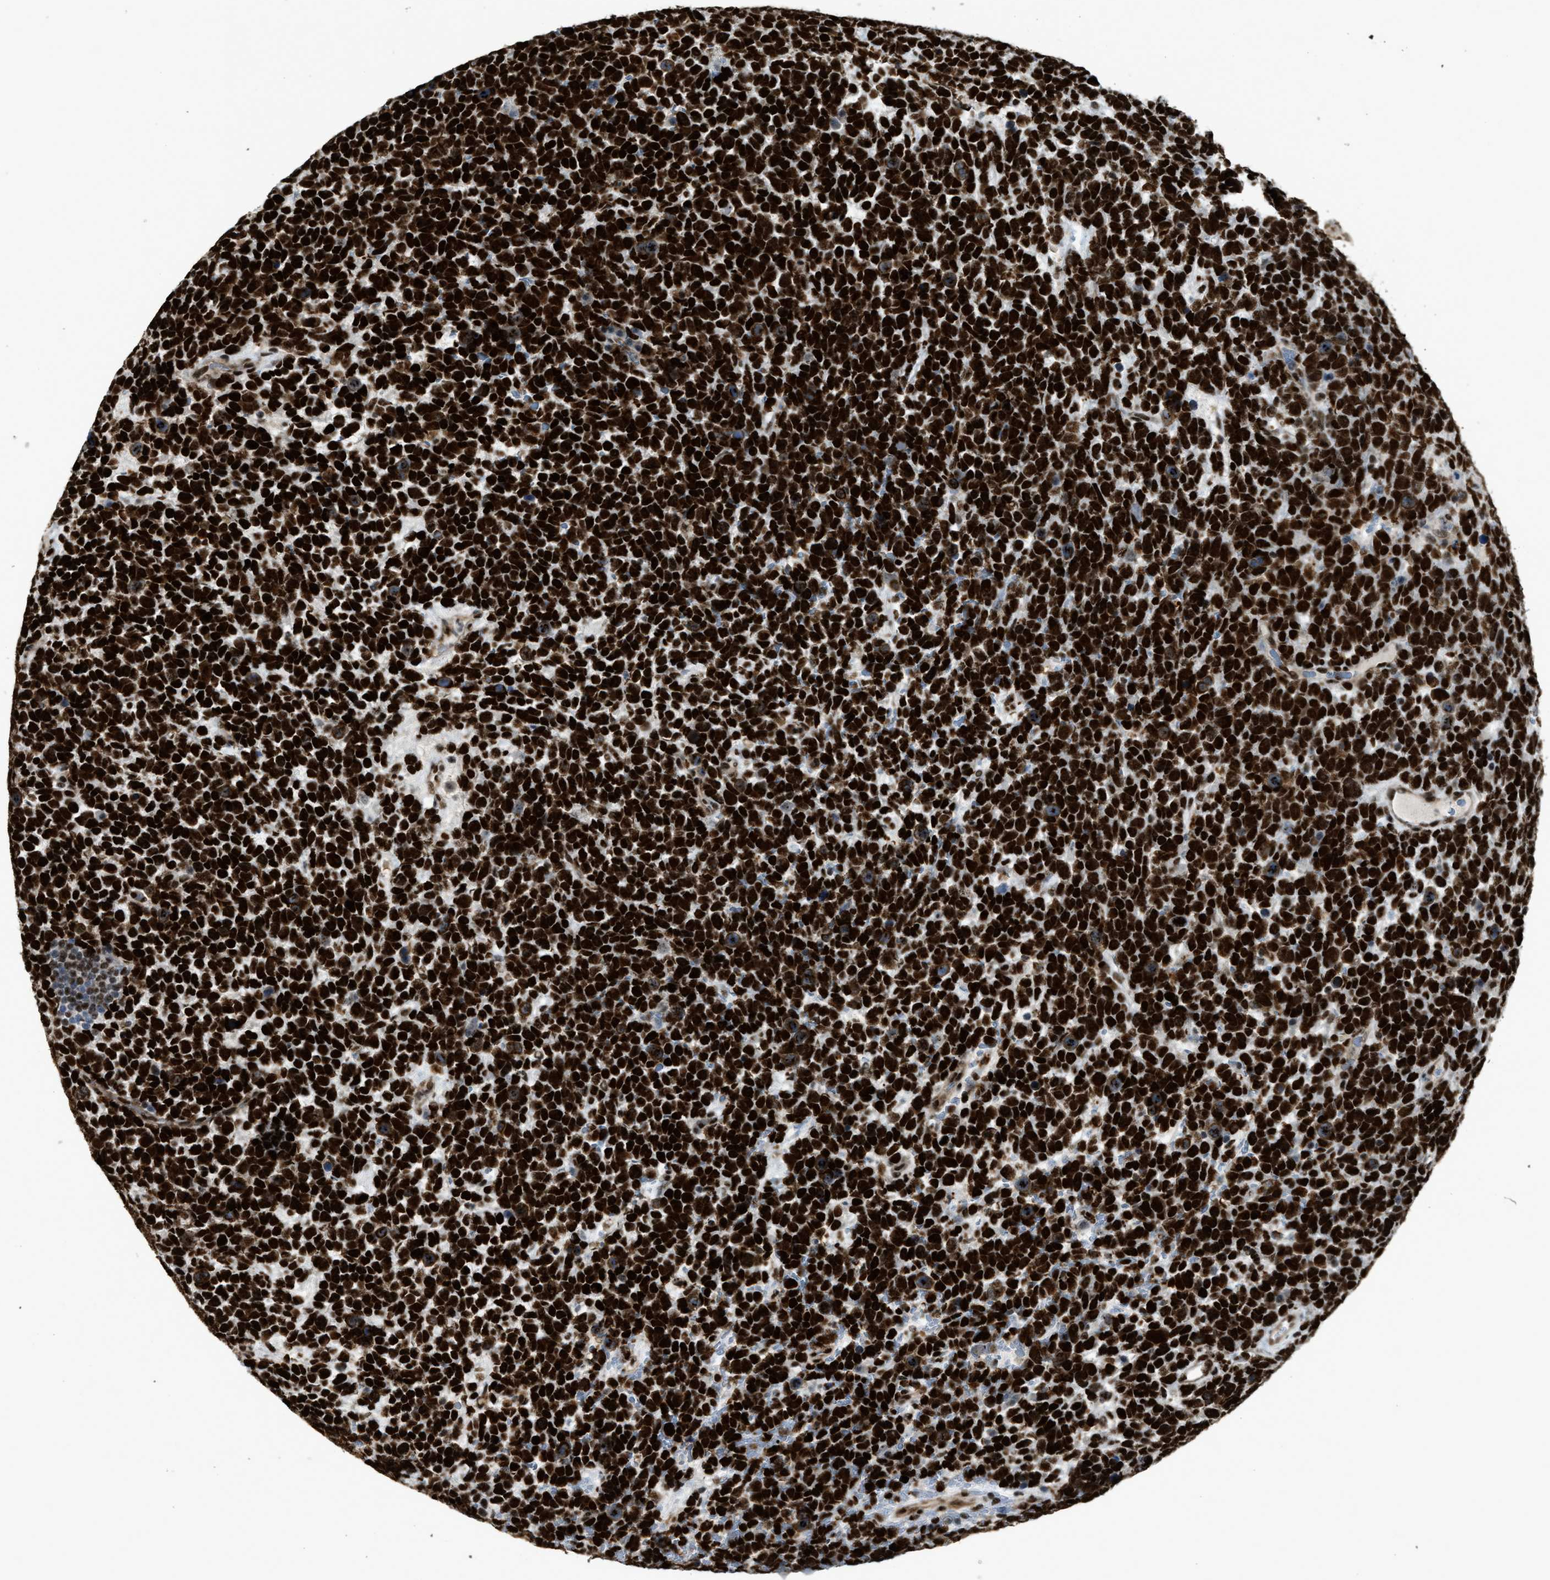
{"staining": {"intensity": "strong", "quantity": ">75%", "location": "cytoplasmic/membranous,nuclear"}, "tissue": "urothelial cancer", "cell_type": "Tumor cells", "image_type": "cancer", "snomed": [{"axis": "morphology", "description": "Urothelial carcinoma, High grade"}, {"axis": "topography", "description": "Urinary bladder"}], "caption": "Immunohistochemical staining of human high-grade urothelial carcinoma shows high levels of strong cytoplasmic/membranous and nuclear expression in about >75% of tumor cells. The staining is performed using DAB brown chromogen to label protein expression. The nuclei are counter-stained blue using hematoxylin.", "gene": "NUMA1", "patient": {"sex": "female", "age": 82}}